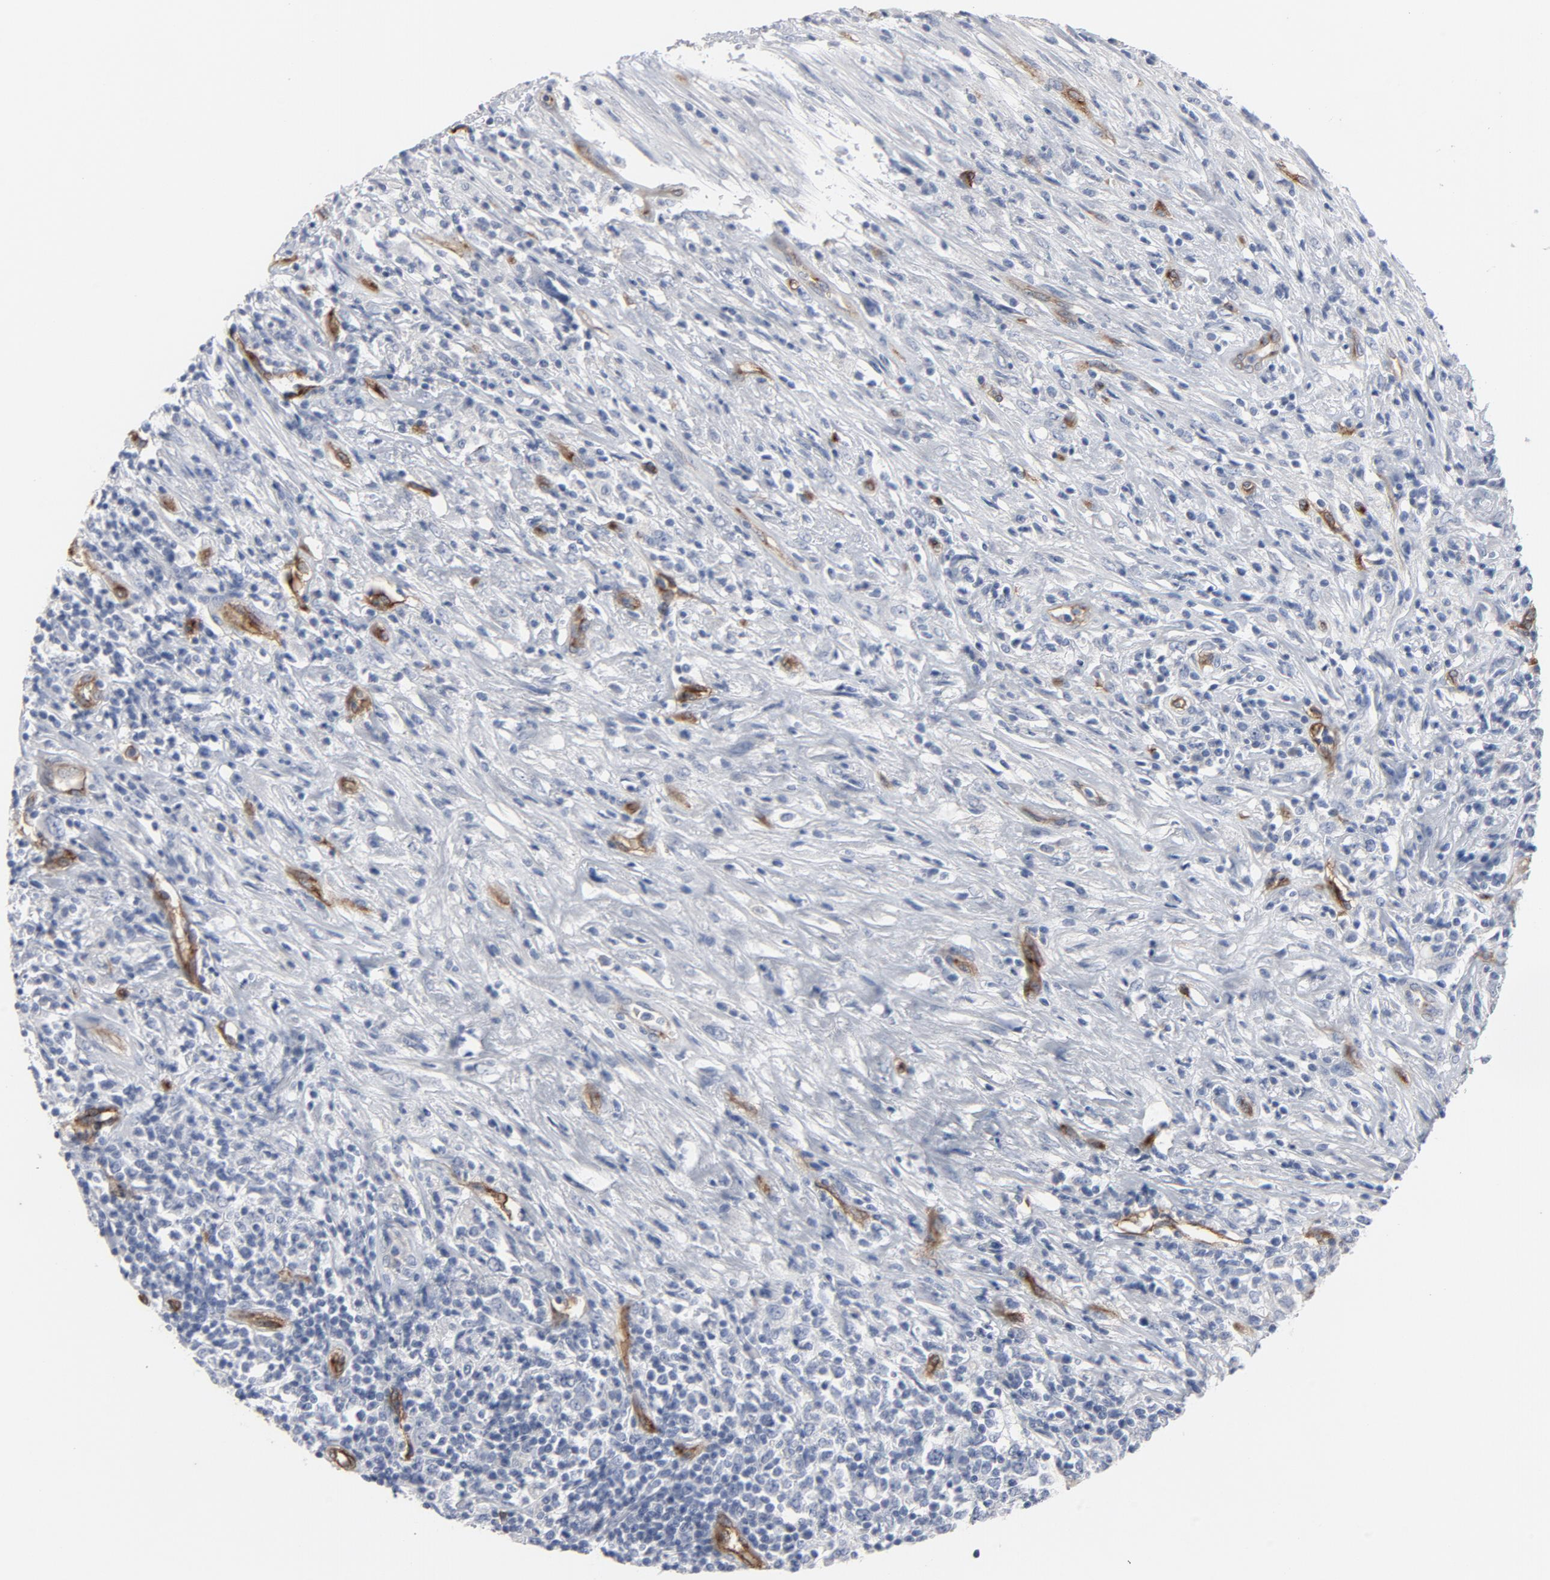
{"staining": {"intensity": "negative", "quantity": "none", "location": "none"}, "tissue": "lymphoma", "cell_type": "Tumor cells", "image_type": "cancer", "snomed": [{"axis": "morphology", "description": "Malignant lymphoma, non-Hodgkin's type, High grade"}, {"axis": "topography", "description": "Lymph node"}], "caption": "Immunohistochemistry of human high-grade malignant lymphoma, non-Hodgkin's type shows no positivity in tumor cells.", "gene": "KDR", "patient": {"sex": "female", "age": 84}}